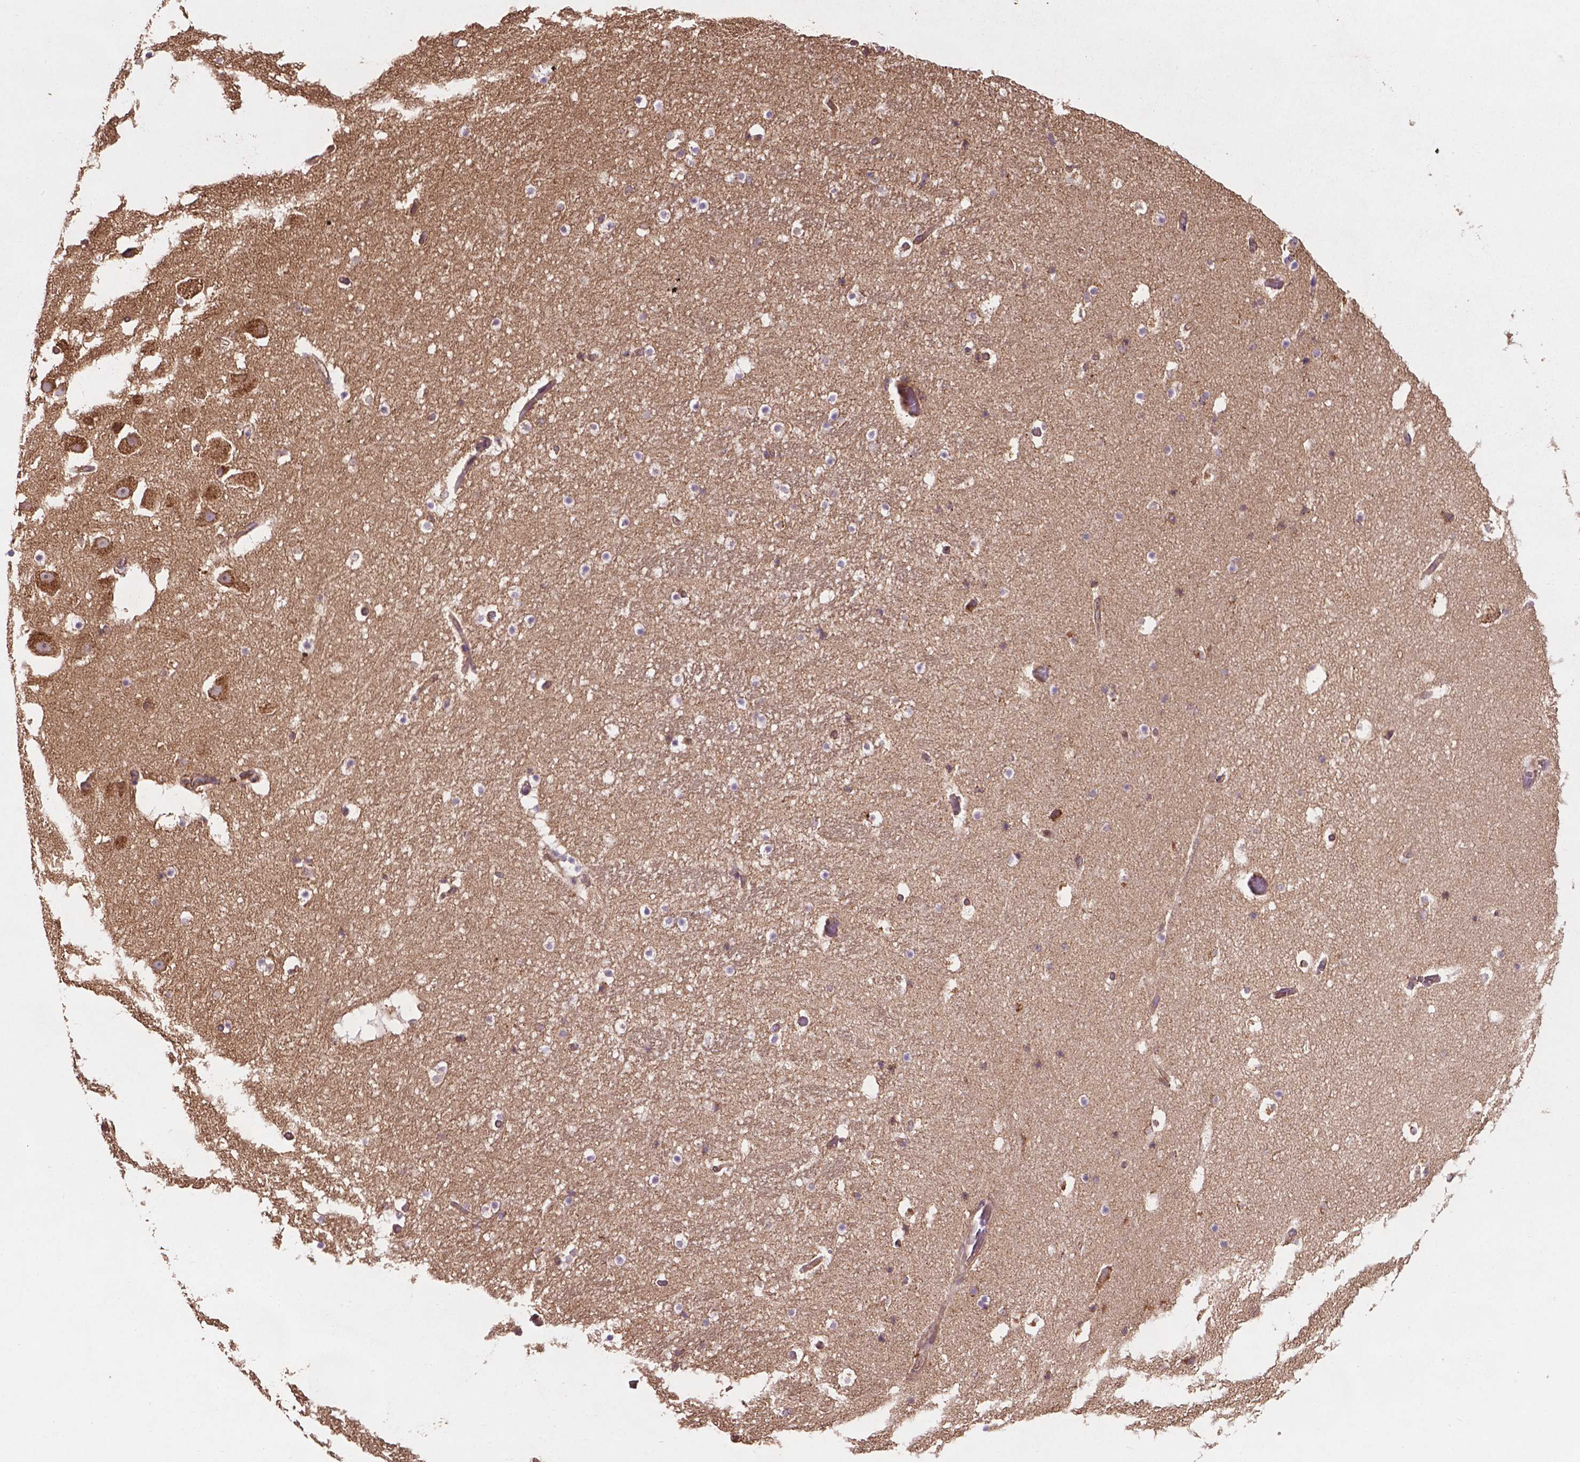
{"staining": {"intensity": "weak", "quantity": "<25%", "location": "cytoplasmic/membranous"}, "tissue": "hippocampus", "cell_type": "Glial cells", "image_type": "normal", "snomed": [{"axis": "morphology", "description": "Normal tissue, NOS"}, {"axis": "topography", "description": "Hippocampus"}], "caption": "This micrograph is of normal hippocampus stained with immunohistochemistry (IHC) to label a protein in brown with the nuclei are counter-stained blue. There is no expression in glial cells. The staining was performed using DAB to visualize the protein expression in brown, while the nuclei were stained in blue with hematoxylin (Magnification: 20x).", "gene": "CCDC71L", "patient": {"sex": "male", "age": 26}}